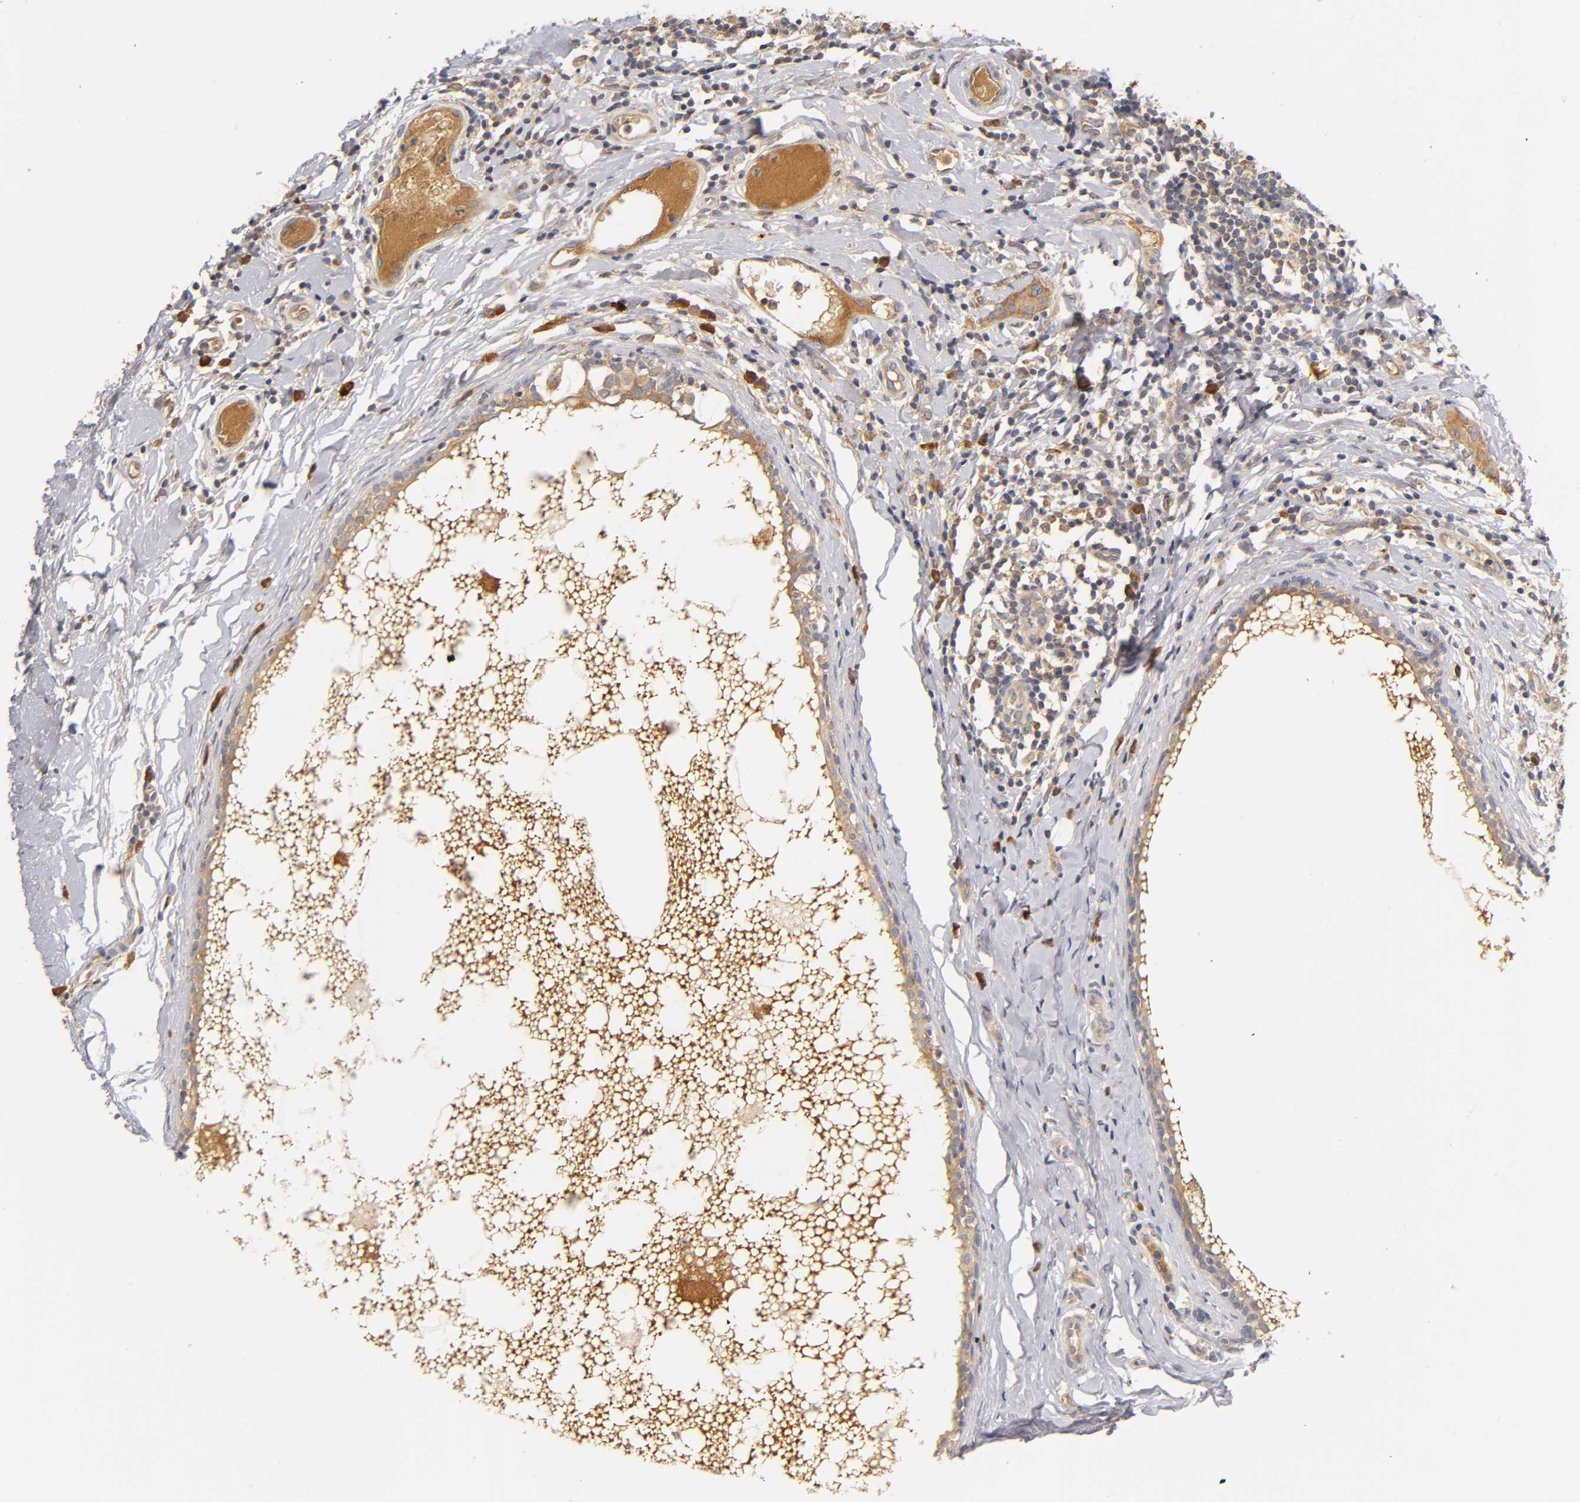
{"staining": {"intensity": "moderate", "quantity": ">75%", "location": "cytoplasmic/membranous"}, "tissue": "breast cancer", "cell_type": "Tumor cells", "image_type": "cancer", "snomed": [{"axis": "morphology", "description": "Duct carcinoma"}, {"axis": "topography", "description": "Breast"}], "caption": "Protein staining of infiltrating ductal carcinoma (breast) tissue demonstrates moderate cytoplasmic/membranous positivity in approximately >75% of tumor cells.", "gene": "RPS29", "patient": {"sex": "female", "age": 40}}